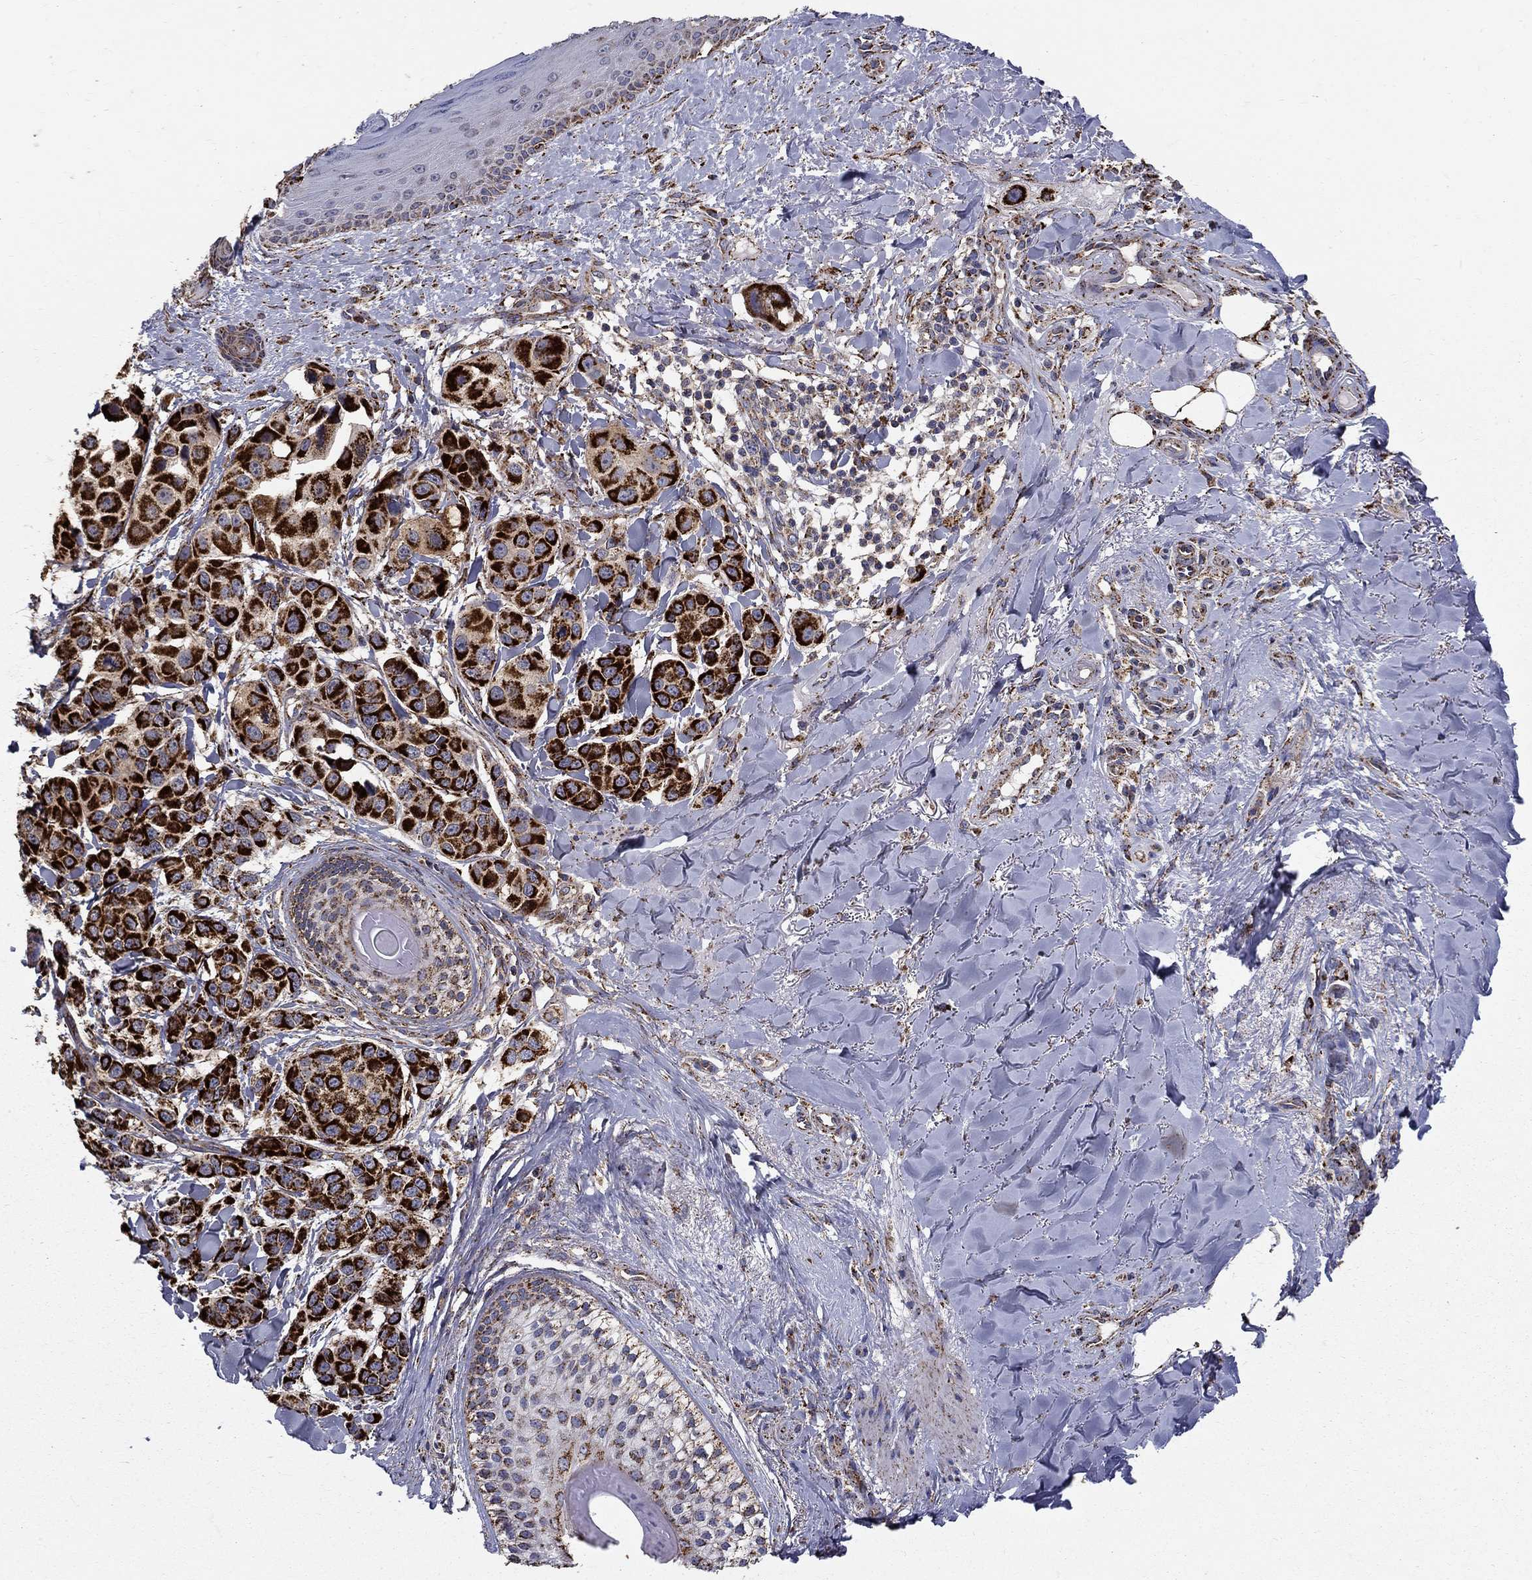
{"staining": {"intensity": "strong", "quantity": ">75%", "location": "cytoplasmic/membranous"}, "tissue": "melanoma", "cell_type": "Tumor cells", "image_type": "cancer", "snomed": [{"axis": "morphology", "description": "Malignant melanoma, NOS"}, {"axis": "topography", "description": "Skin"}], "caption": "Protein positivity by IHC displays strong cytoplasmic/membranous expression in about >75% of tumor cells in malignant melanoma.", "gene": "GCSH", "patient": {"sex": "male", "age": 57}}